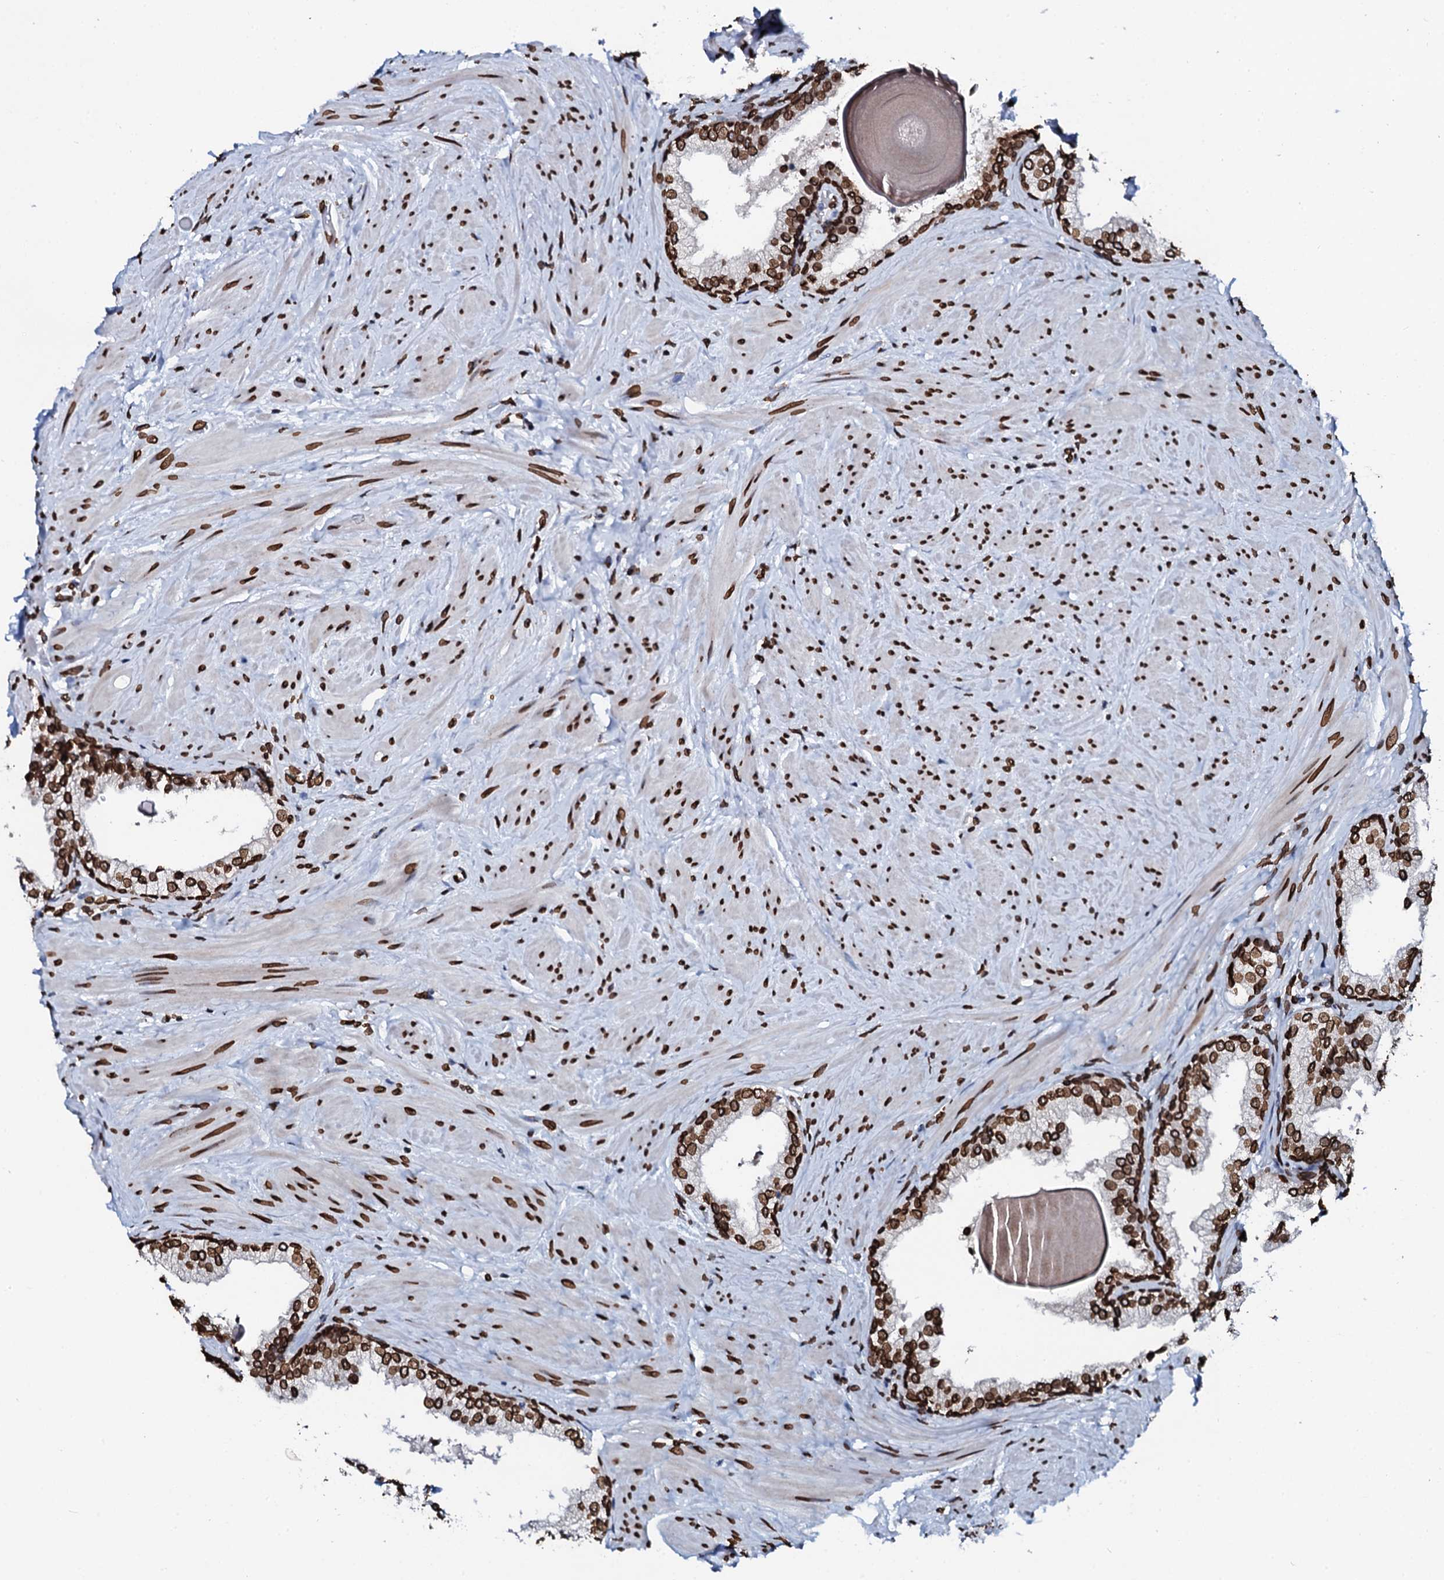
{"staining": {"intensity": "strong", "quantity": ">75%", "location": "nuclear"}, "tissue": "prostate", "cell_type": "Glandular cells", "image_type": "normal", "snomed": [{"axis": "morphology", "description": "Normal tissue, NOS"}, {"axis": "topography", "description": "Prostate"}], "caption": "Immunohistochemical staining of normal prostate demonstrates >75% levels of strong nuclear protein positivity in about >75% of glandular cells.", "gene": "KATNAL2", "patient": {"sex": "male", "age": 48}}